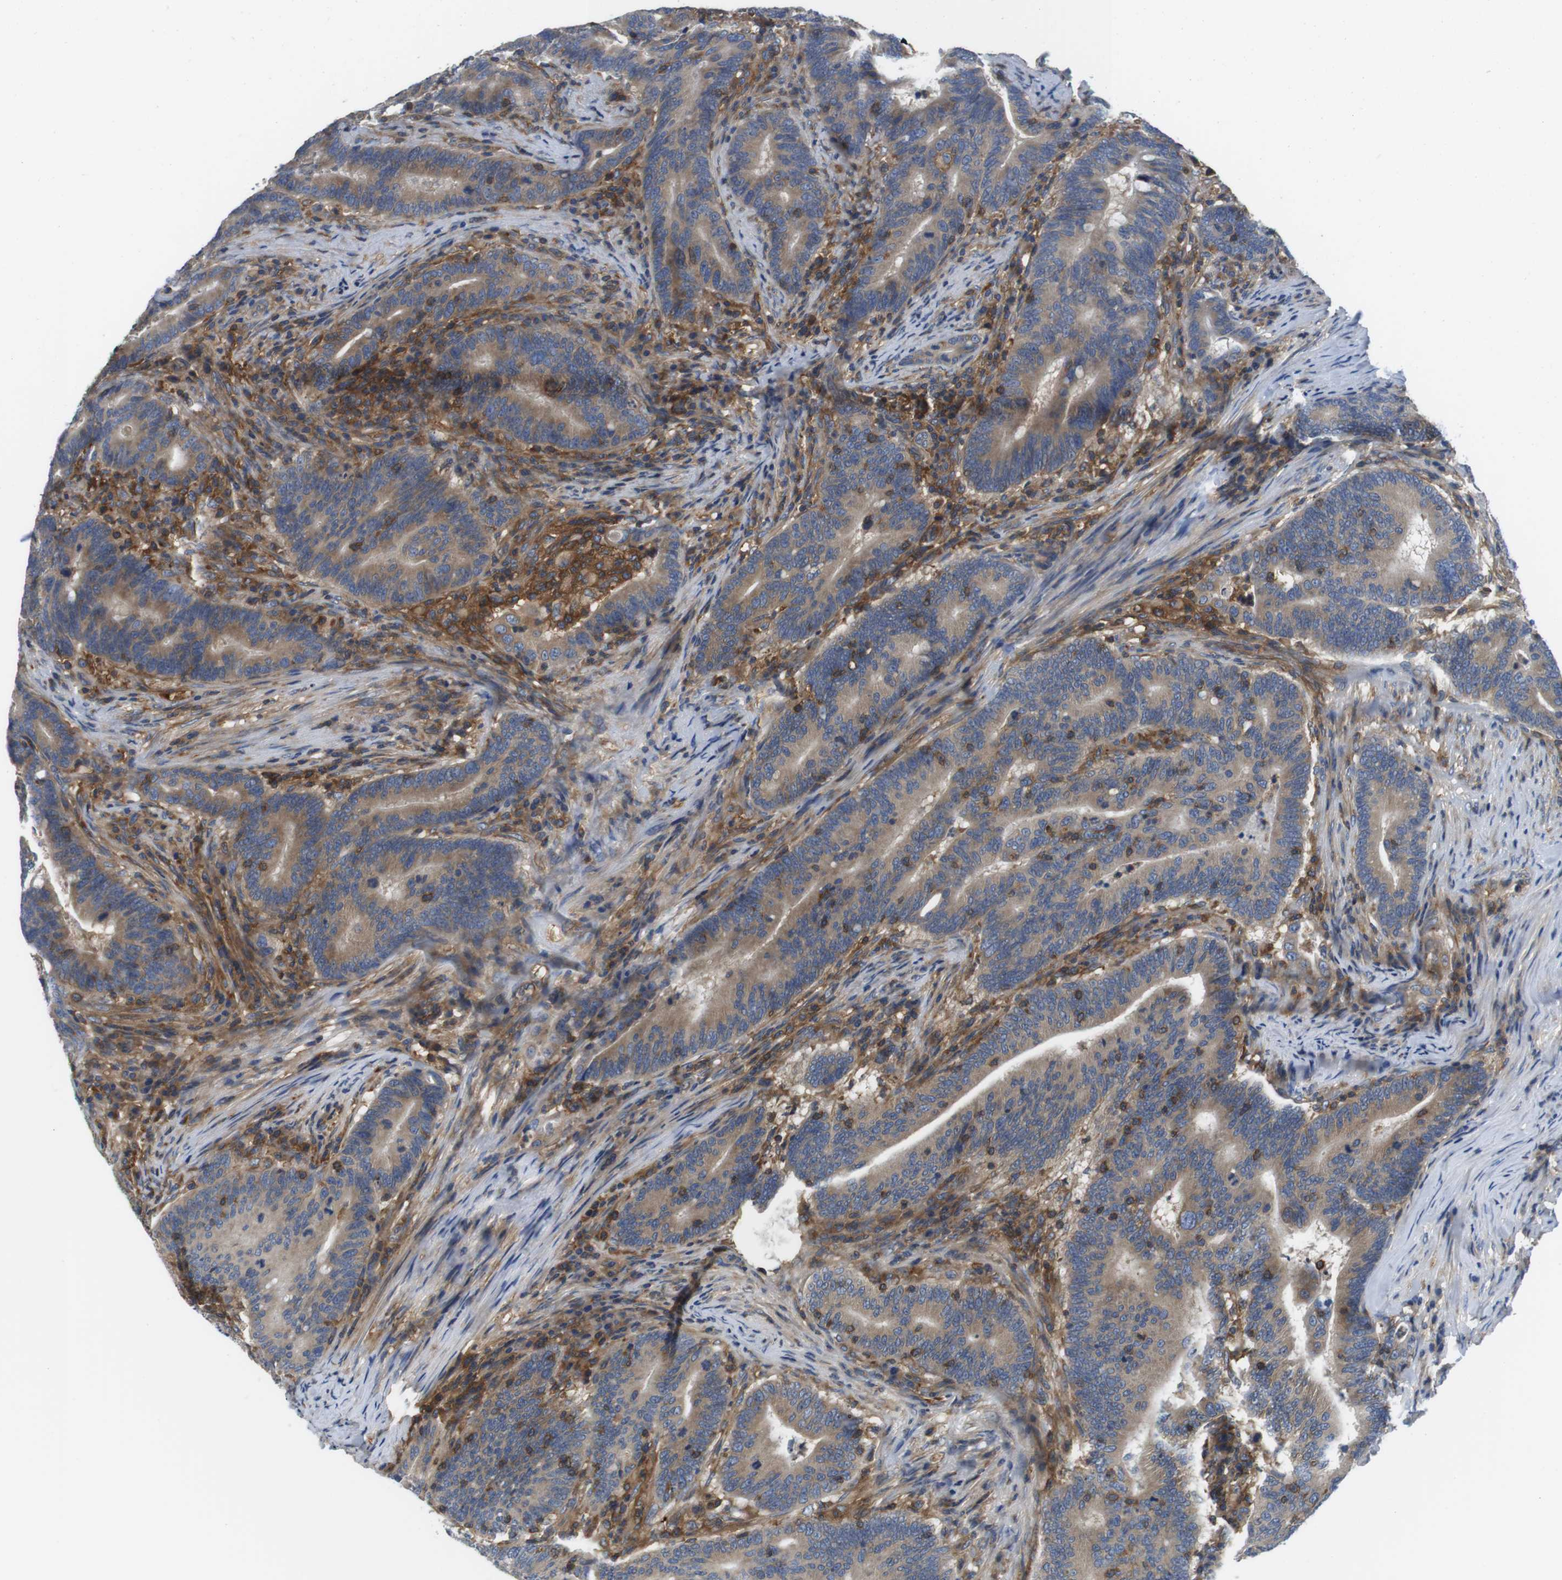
{"staining": {"intensity": "moderate", "quantity": ">75%", "location": "cytoplasmic/membranous"}, "tissue": "colorectal cancer", "cell_type": "Tumor cells", "image_type": "cancer", "snomed": [{"axis": "morphology", "description": "Normal tissue, NOS"}, {"axis": "morphology", "description": "Adenocarcinoma, NOS"}, {"axis": "topography", "description": "Colon"}], "caption": "This micrograph exhibits immunohistochemistry (IHC) staining of human colorectal adenocarcinoma, with medium moderate cytoplasmic/membranous positivity in about >75% of tumor cells.", "gene": "HERPUD2", "patient": {"sex": "female", "age": 66}}